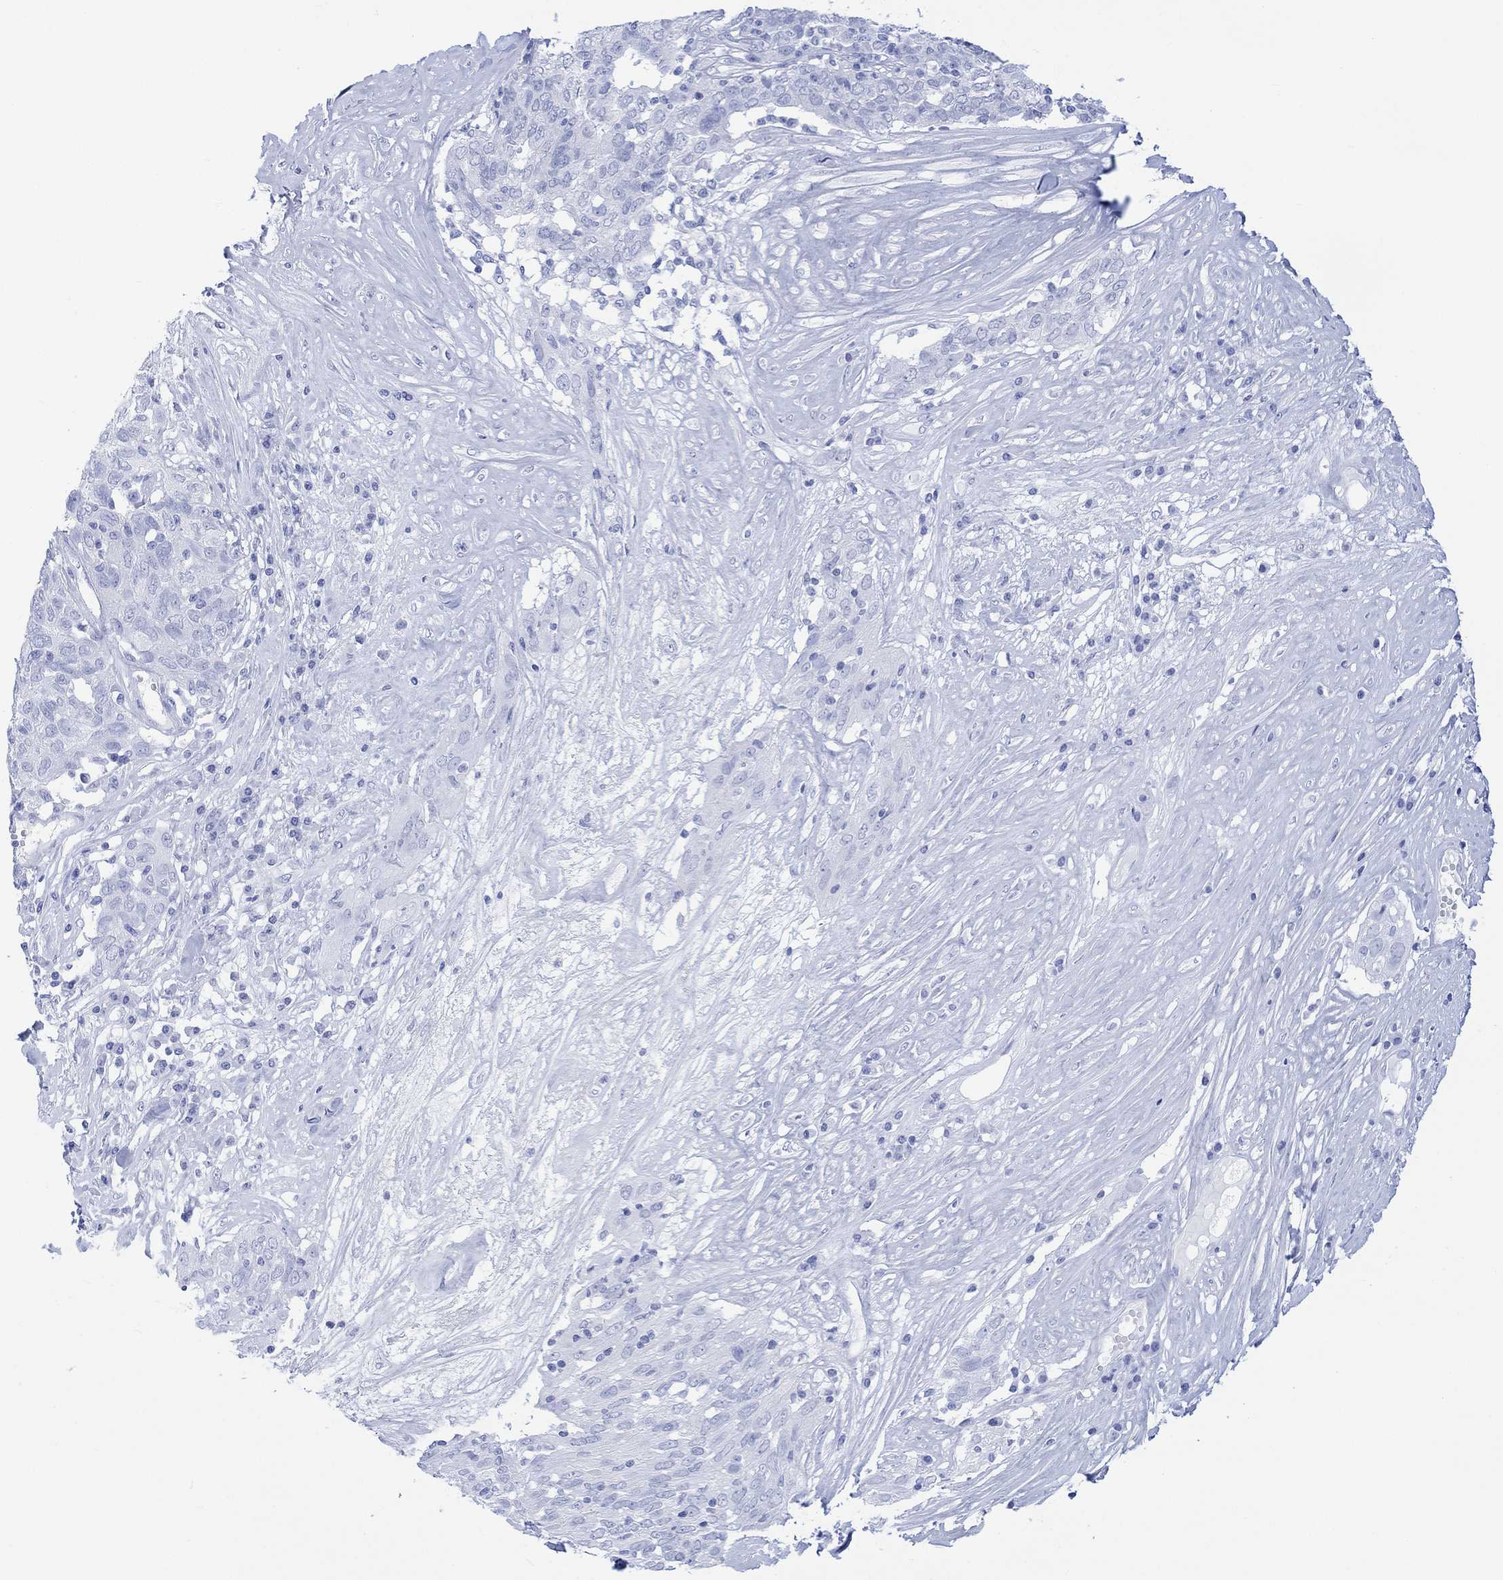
{"staining": {"intensity": "negative", "quantity": "none", "location": "none"}, "tissue": "ovarian cancer", "cell_type": "Tumor cells", "image_type": "cancer", "snomed": [{"axis": "morphology", "description": "Carcinoma, endometroid"}, {"axis": "topography", "description": "Ovary"}], "caption": "Immunohistochemical staining of ovarian endometroid carcinoma displays no significant expression in tumor cells. (DAB (3,3'-diaminobenzidine) immunohistochemistry with hematoxylin counter stain).", "gene": "CELF4", "patient": {"sex": "female", "age": 50}}